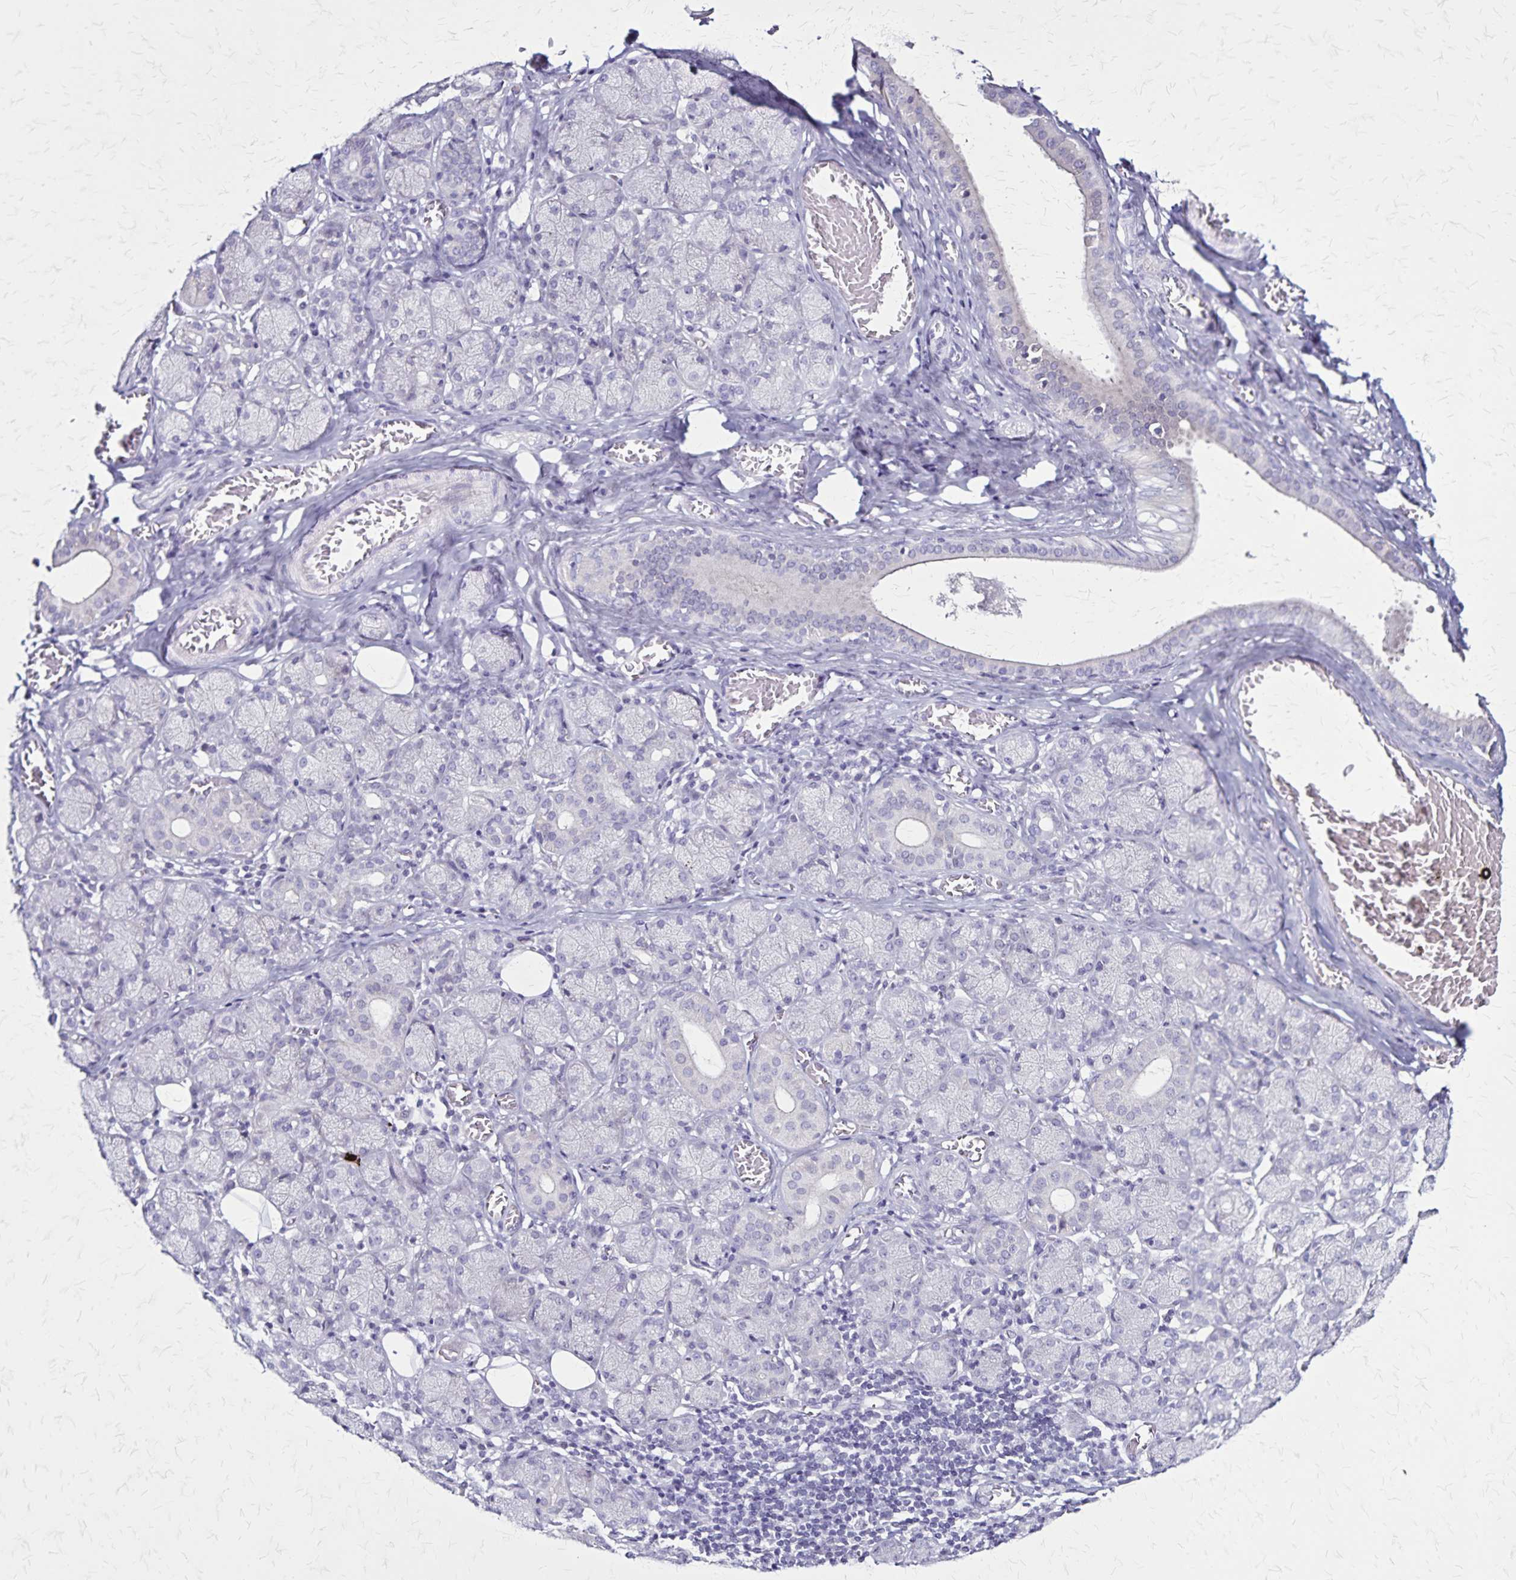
{"staining": {"intensity": "negative", "quantity": "none", "location": "none"}, "tissue": "salivary gland", "cell_type": "Glandular cells", "image_type": "normal", "snomed": [{"axis": "morphology", "description": "Normal tissue, NOS"}, {"axis": "topography", "description": "Salivary gland"}, {"axis": "topography", "description": "Peripheral nerve tissue"}], "caption": "DAB immunohistochemical staining of normal salivary gland displays no significant expression in glandular cells. The staining was performed using DAB to visualize the protein expression in brown, while the nuclei were stained in blue with hematoxylin (Magnification: 20x).", "gene": "PLXNA4", "patient": {"sex": "female", "age": 24}}